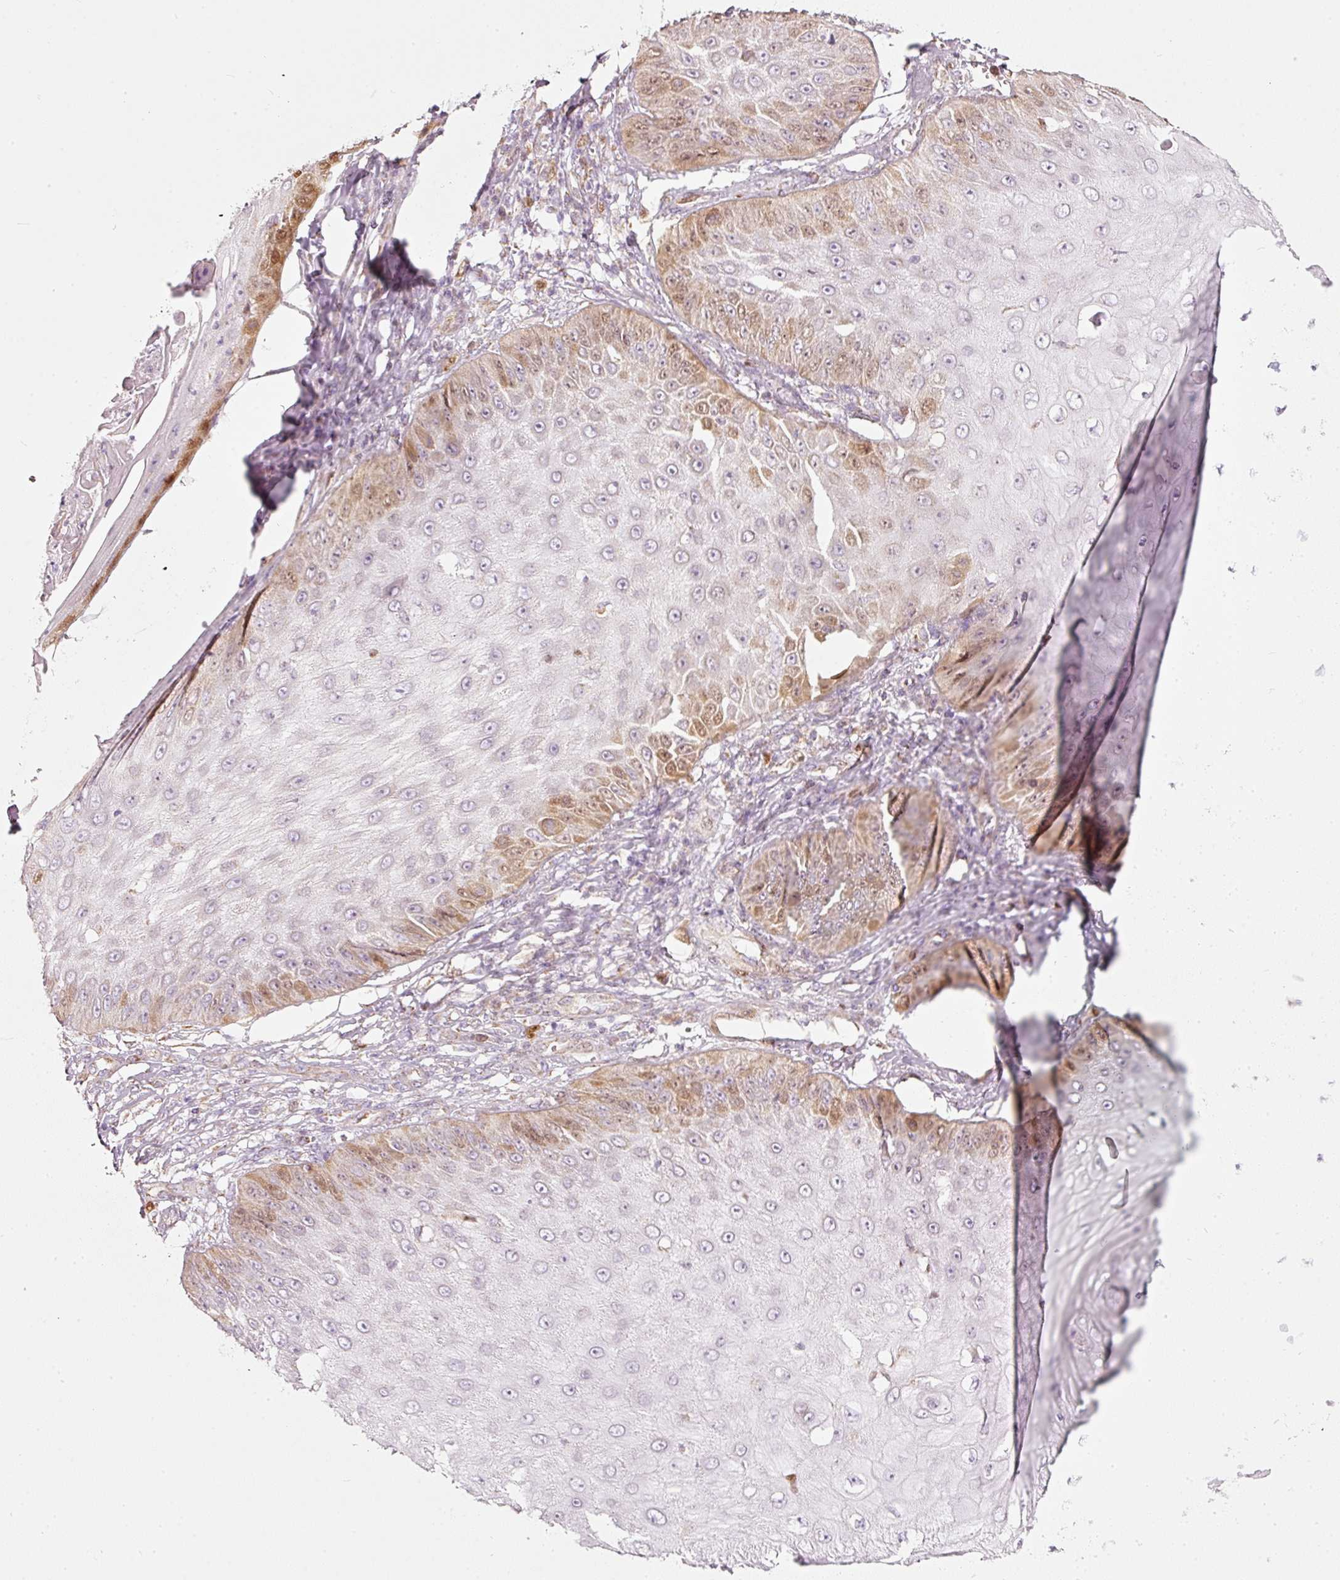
{"staining": {"intensity": "moderate", "quantity": "<25%", "location": "cytoplasmic/membranous,nuclear"}, "tissue": "skin cancer", "cell_type": "Tumor cells", "image_type": "cancer", "snomed": [{"axis": "morphology", "description": "Squamous cell carcinoma, NOS"}, {"axis": "topography", "description": "Skin"}], "caption": "Tumor cells demonstrate moderate cytoplasmic/membranous and nuclear positivity in about <25% of cells in skin squamous cell carcinoma.", "gene": "DUT", "patient": {"sex": "male", "age": 70}}